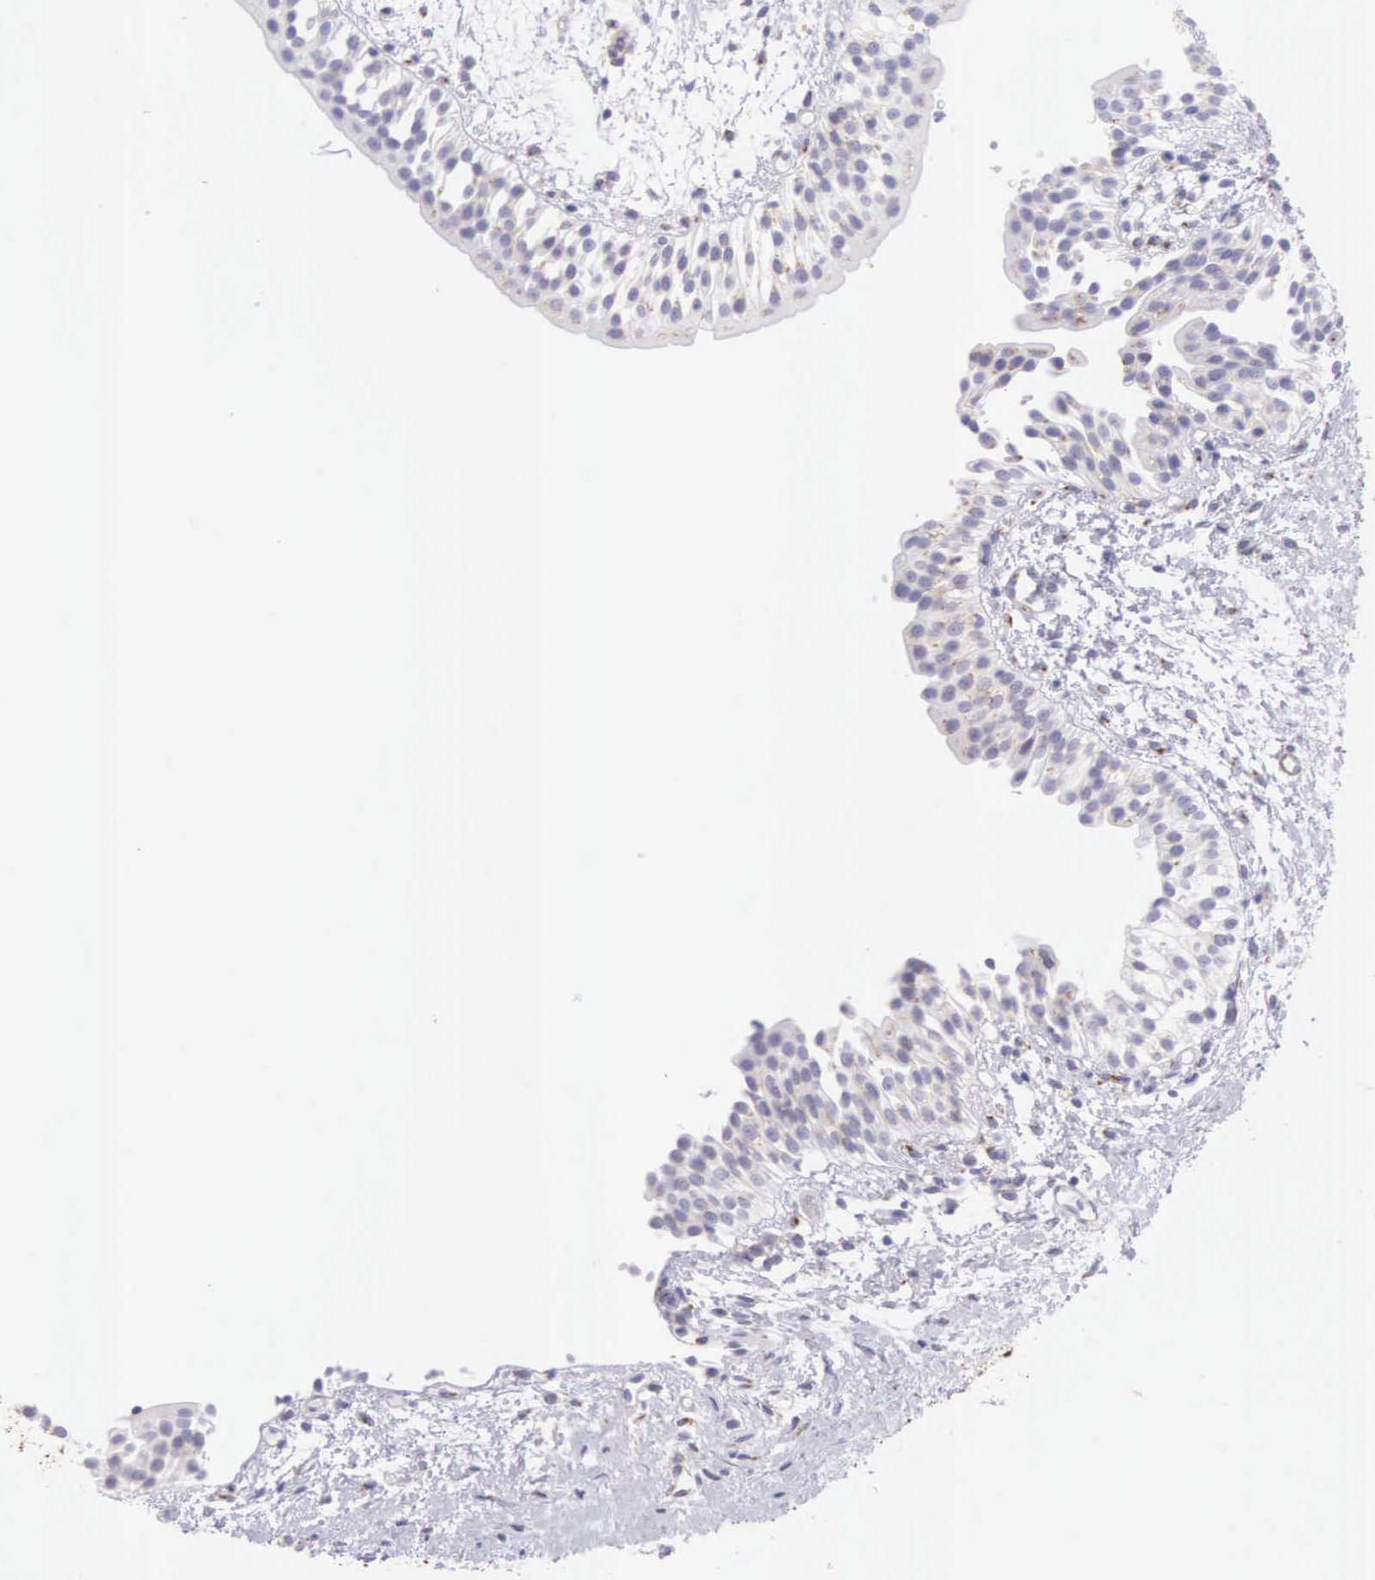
{"staining": {"intensity": "weak", "quantity": "25%-75%", "location": "cytoplasmic/membranous"}, "tissue": "urinary bladder", "cell_type": "Urothelial cells", "image_type": "normal", "snomed": [{"axis": "morphology", "description": "Normal tissue, NOS"}, {"axis": "topography", "description": "Urinary bladder"}], "caption": "Urinary bladder stained for a protein exhibits weak cytoplasmic/membranous positivity in urothelial cells. The staining was performed using DAB, with brown indicating positive protein expression. Nuclei are stained blue with hematoxylin.", "gene": "ARFGAP3", "patient": {"sex": "male", "age": 48}}